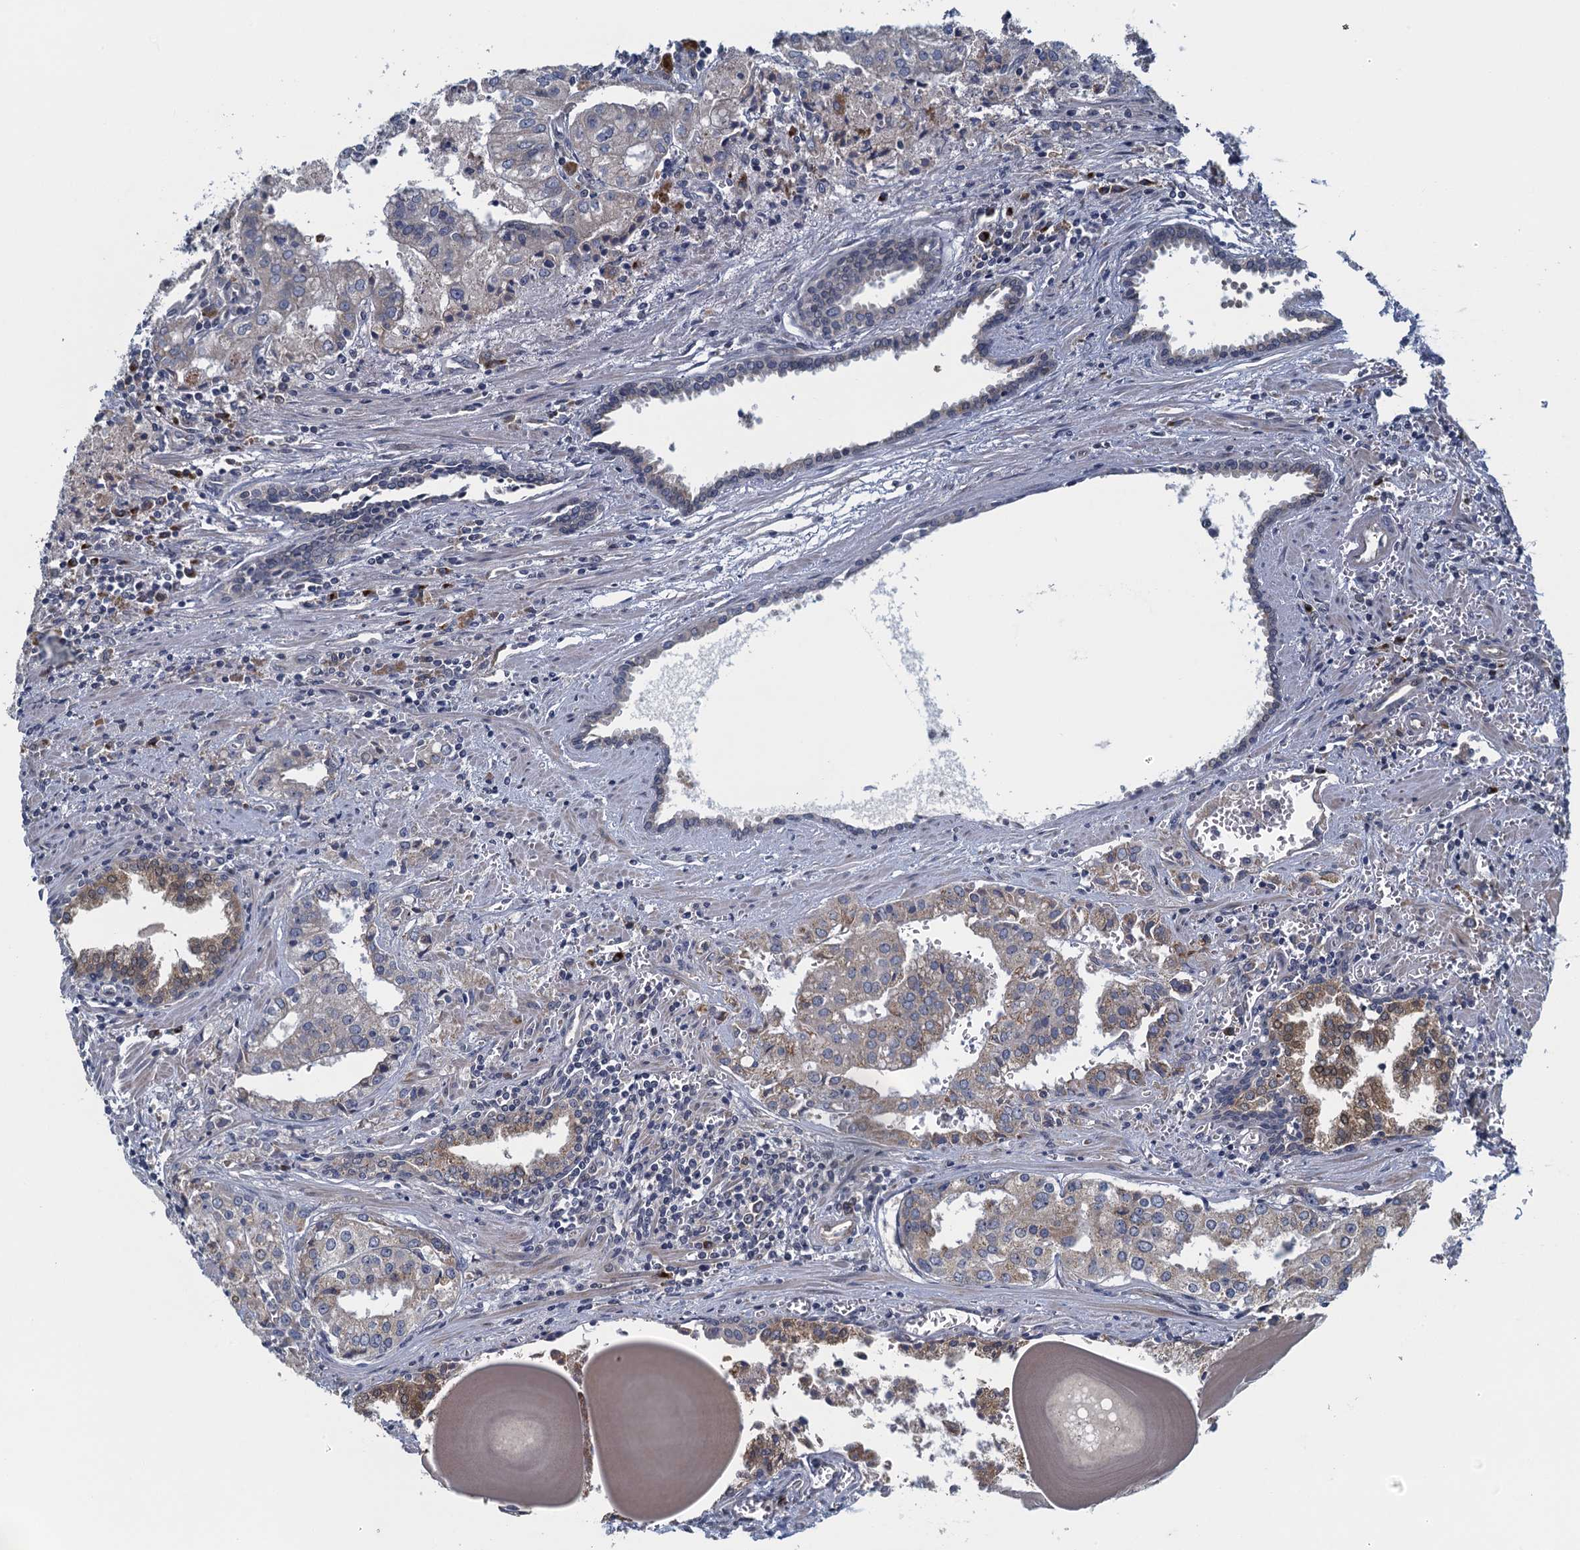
{"staining": {"intensity": "weak", "quantity": "<25%", "location": "cytoplasmic/membranous"}, "tissue": "prostate cancer", "cell_type": "Tumor cells", "image_type": "cancer", "snomed": [{"axis": "morphology", "description": "Adenocarcinoma, High grade"}, {"axis": "topography", "description": "Prostate"}], "caption": "High power microscopy micrograph of an immunohistochemistry image of prostate adenocarcinoma (high-grade), revealing no significant expression in tumor cells. The staining is performed using DAB (3,3'-diaminobenzidine) brown chromogen with nuclei counter-stained in using hematoxylin.", "gene": "ALG2", "patient": {"sex": "male", "age": 68}}